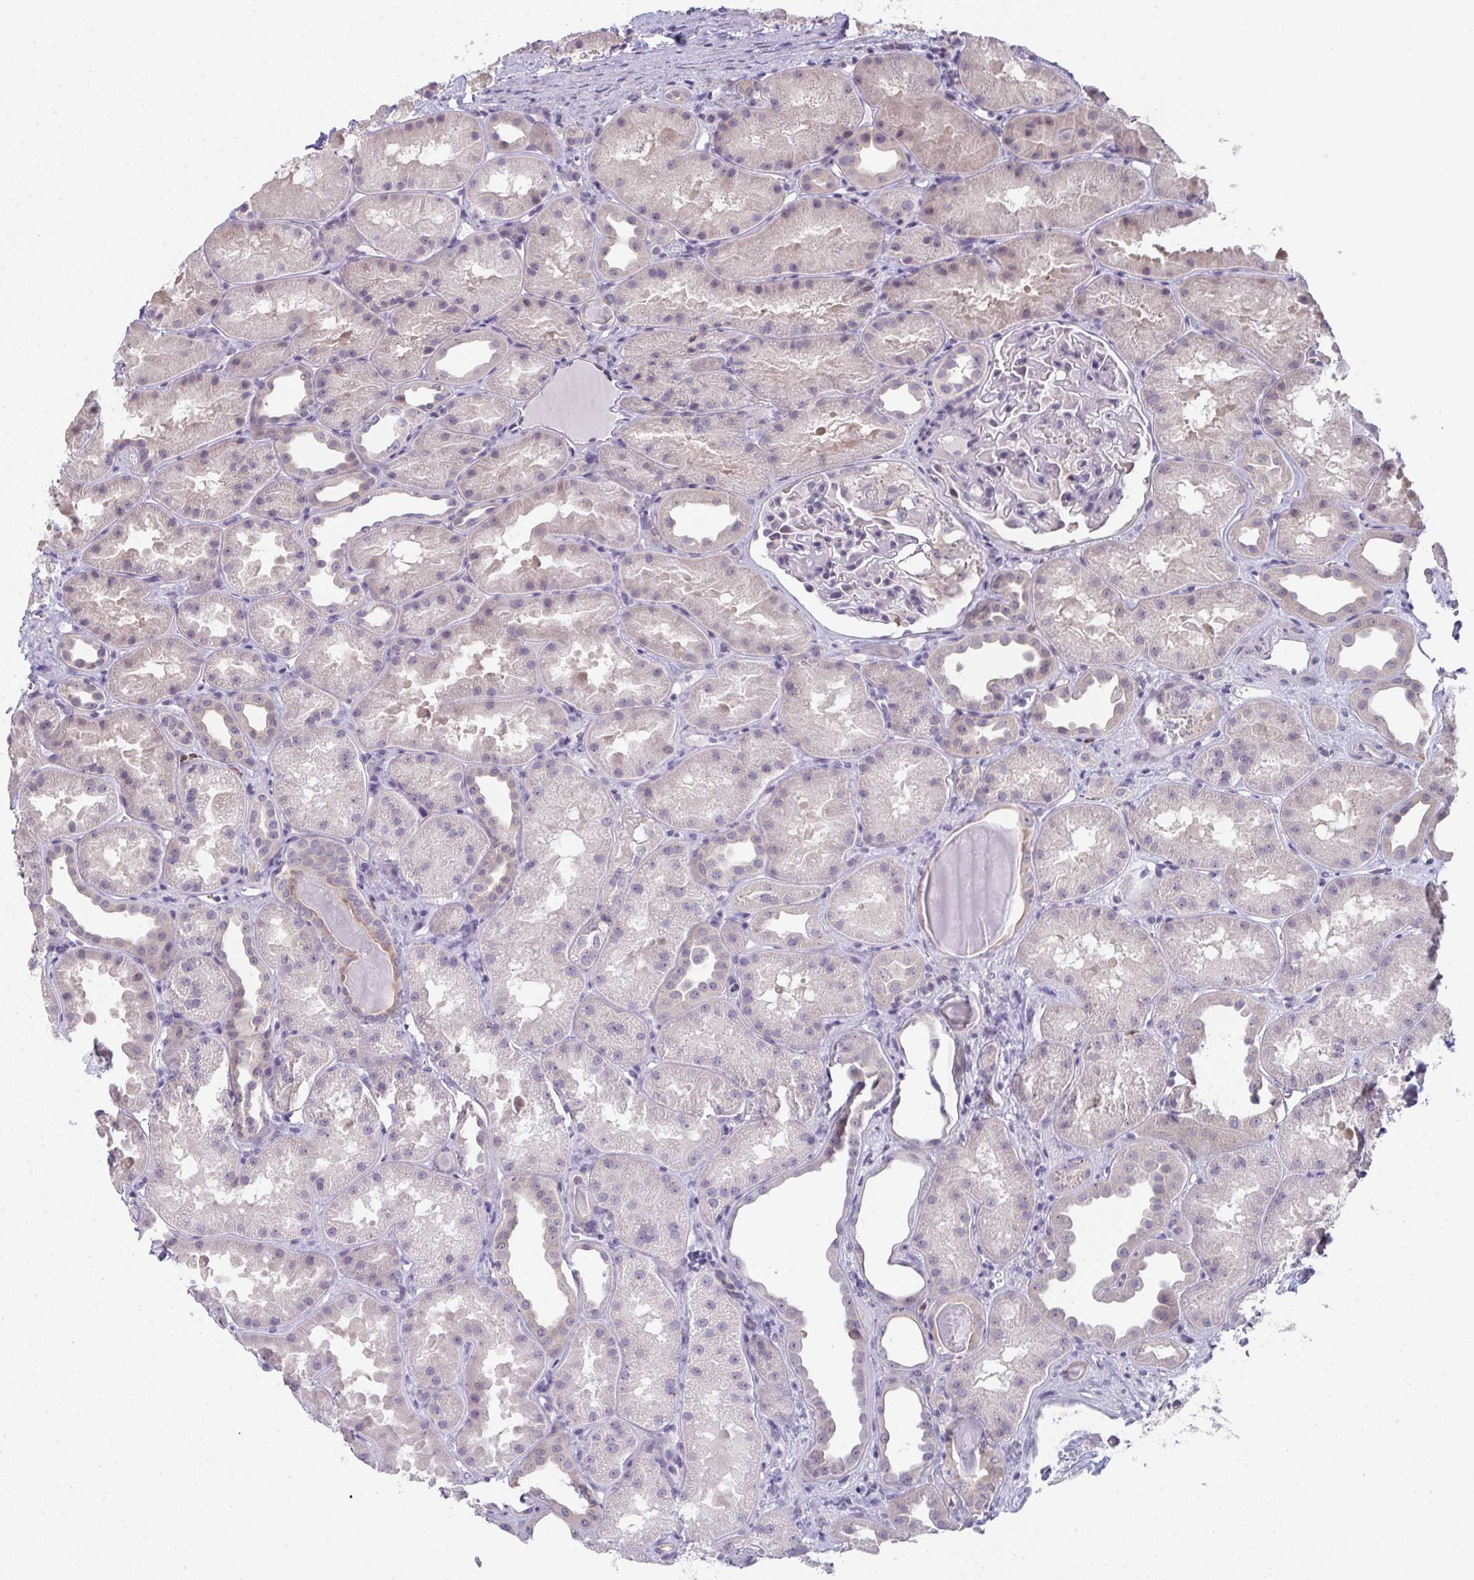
{"staining": {"intensity": "weak", "quantity": "<25%", "location": "cytoplasmic/membranous"}, "tissue": "kidney", "cell_type": "Cells in glomeruli", "image_type": "normal", "snomed": [{"axis": "morphology", "description": "Normal tissue, NOS"}, {"axis": "topography", "description": "Kidney"}], "caption": "Immunohistochemistry image of unremarkable kidney: human kidney stained with DAB demonstrates no significant protein expression in cells in glomeruli. (DAB immunohistochemistry (IHC), high magnification).", "gene": "RIOK1", "patient": {"sex": "male", "age": 61}}